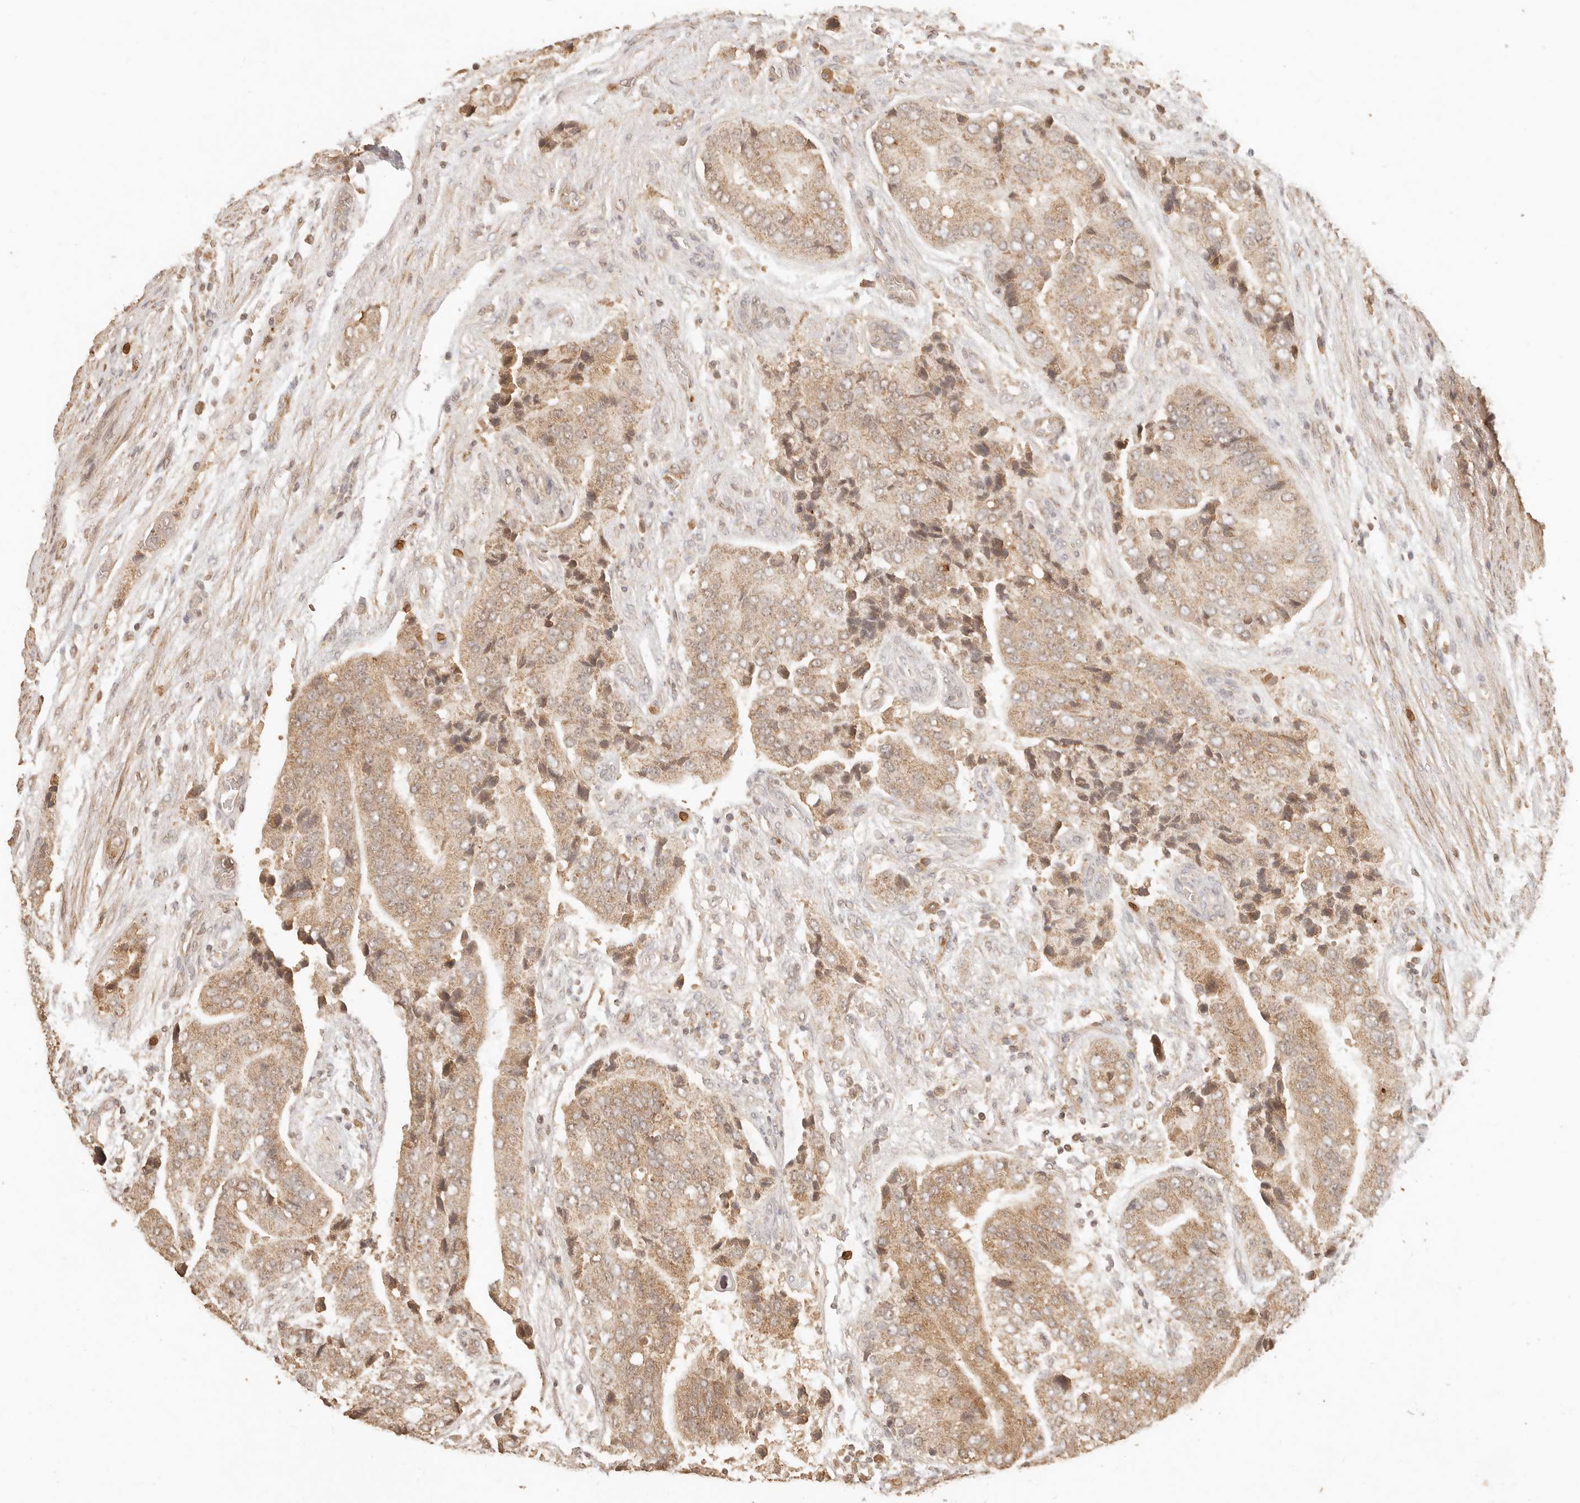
{"staining": {"intensity": "weak", "quantity": ">75%", "location": "cytoplasmic/membranous"}, "tissue": "prostate cancer", "cell_type": "Tumor cells", "image_type": "cancer", "snomed": [{"axis": "morphology", "description": "Adenocarcinoma, High grade"}, {"axis": "topography", "description": "Prostate"}], "caption": "IHC micrograph of human prostate cancer stained for a protein (brown), which shows low levels of weak cytoplasmic/membranous positivity in approximately >75% of tumor cells.", "gene": "INTS11", "patient": {"sex": "male", "age": 70}}